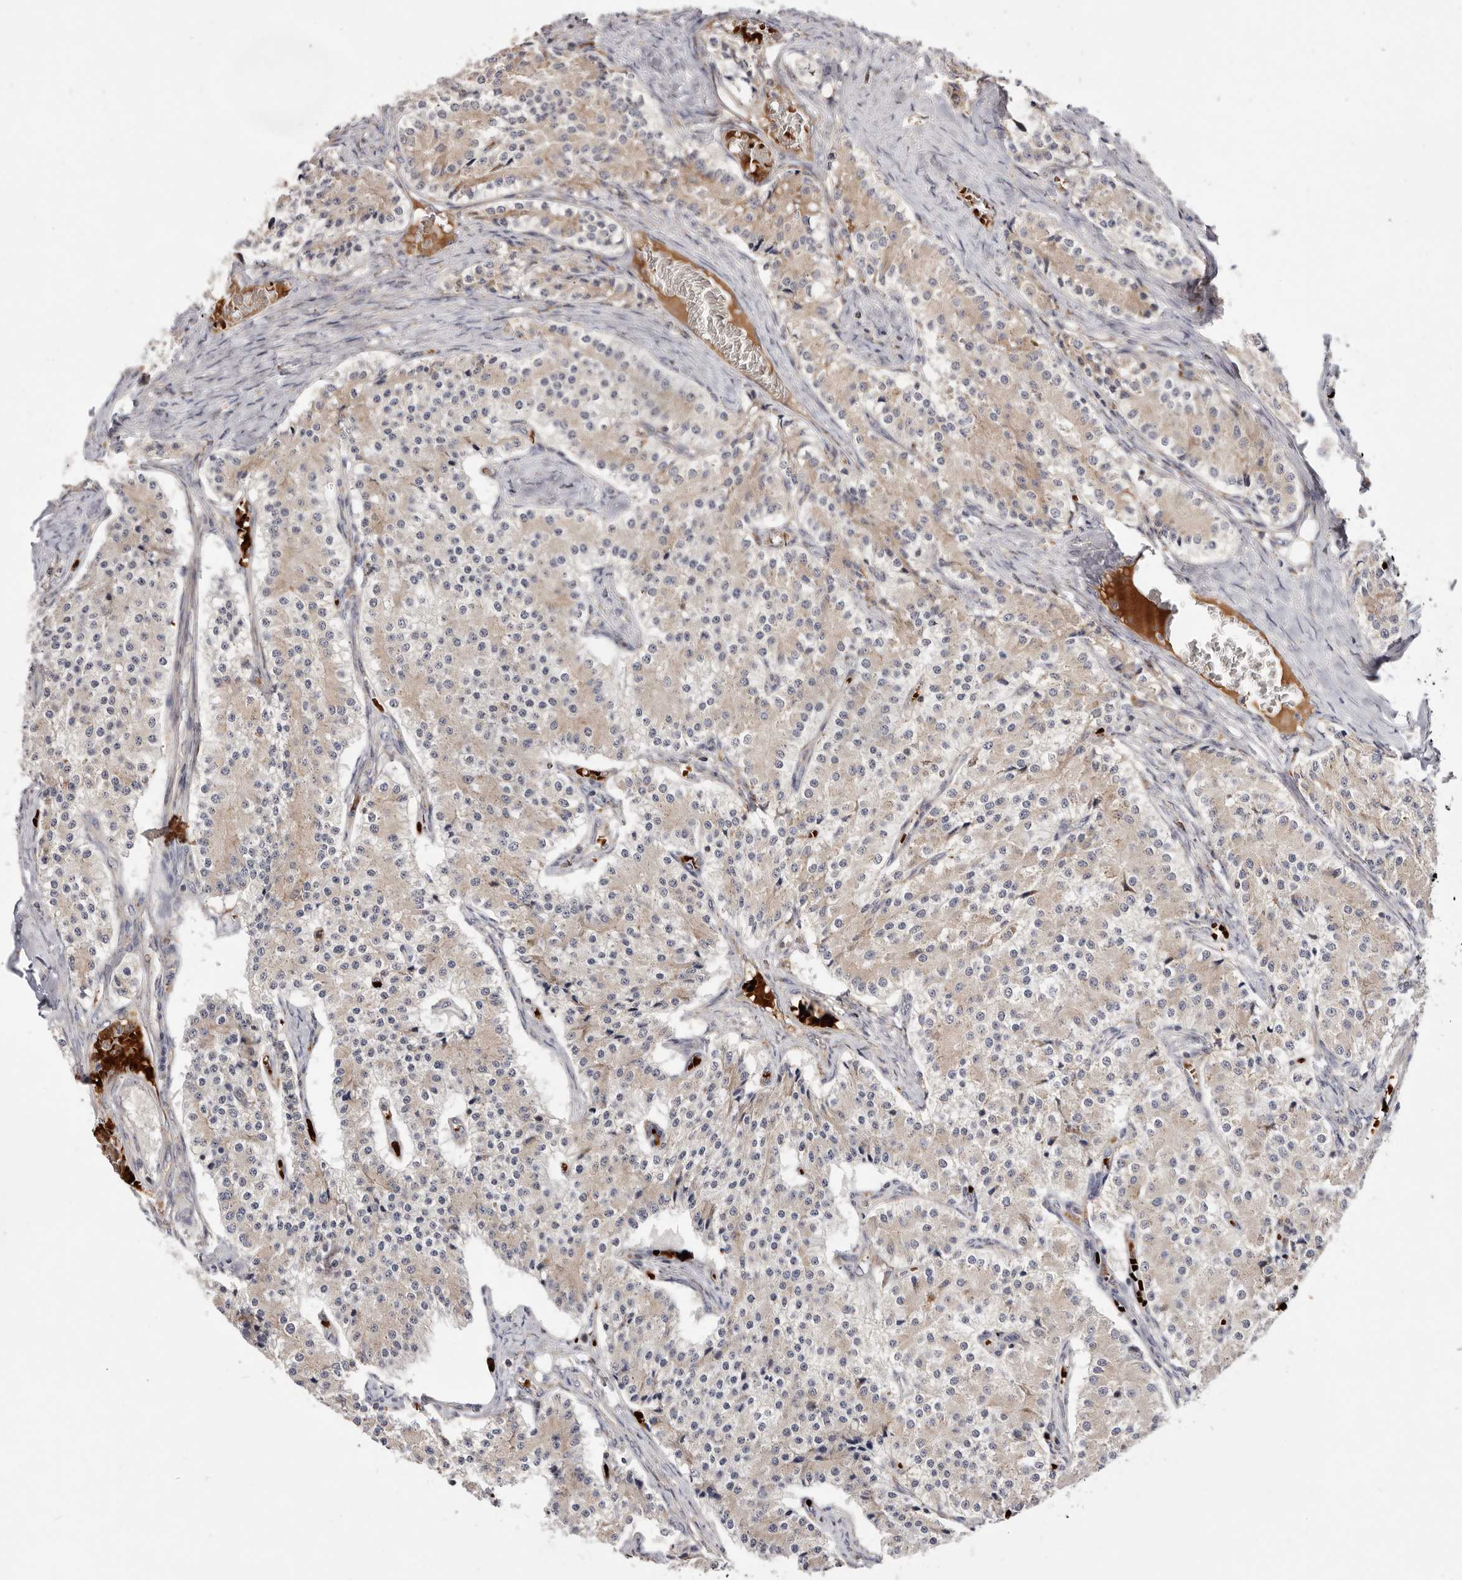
{"staining": {"intensity": "weak", "quantity": ">75%", "location": "cytoplasmic/membranous"}, "tissue": "carcinoid", "cell_type": "Tumor cells", "image_type": "cancer", "snomed": [{"axis": "morphology", "description": "Carcinoid, malignant, NOS"}, {"axis": "topography", "description": "Colon"}], "caption": "The immunohistochemical stain highlights weak cytoplasmic/membranous positivity in tumor cells of malignant carcinoid tissue. Nuclei are stained in blue.", "gene": "RNF213", "patient": {"sex": "female", "age": 52}}